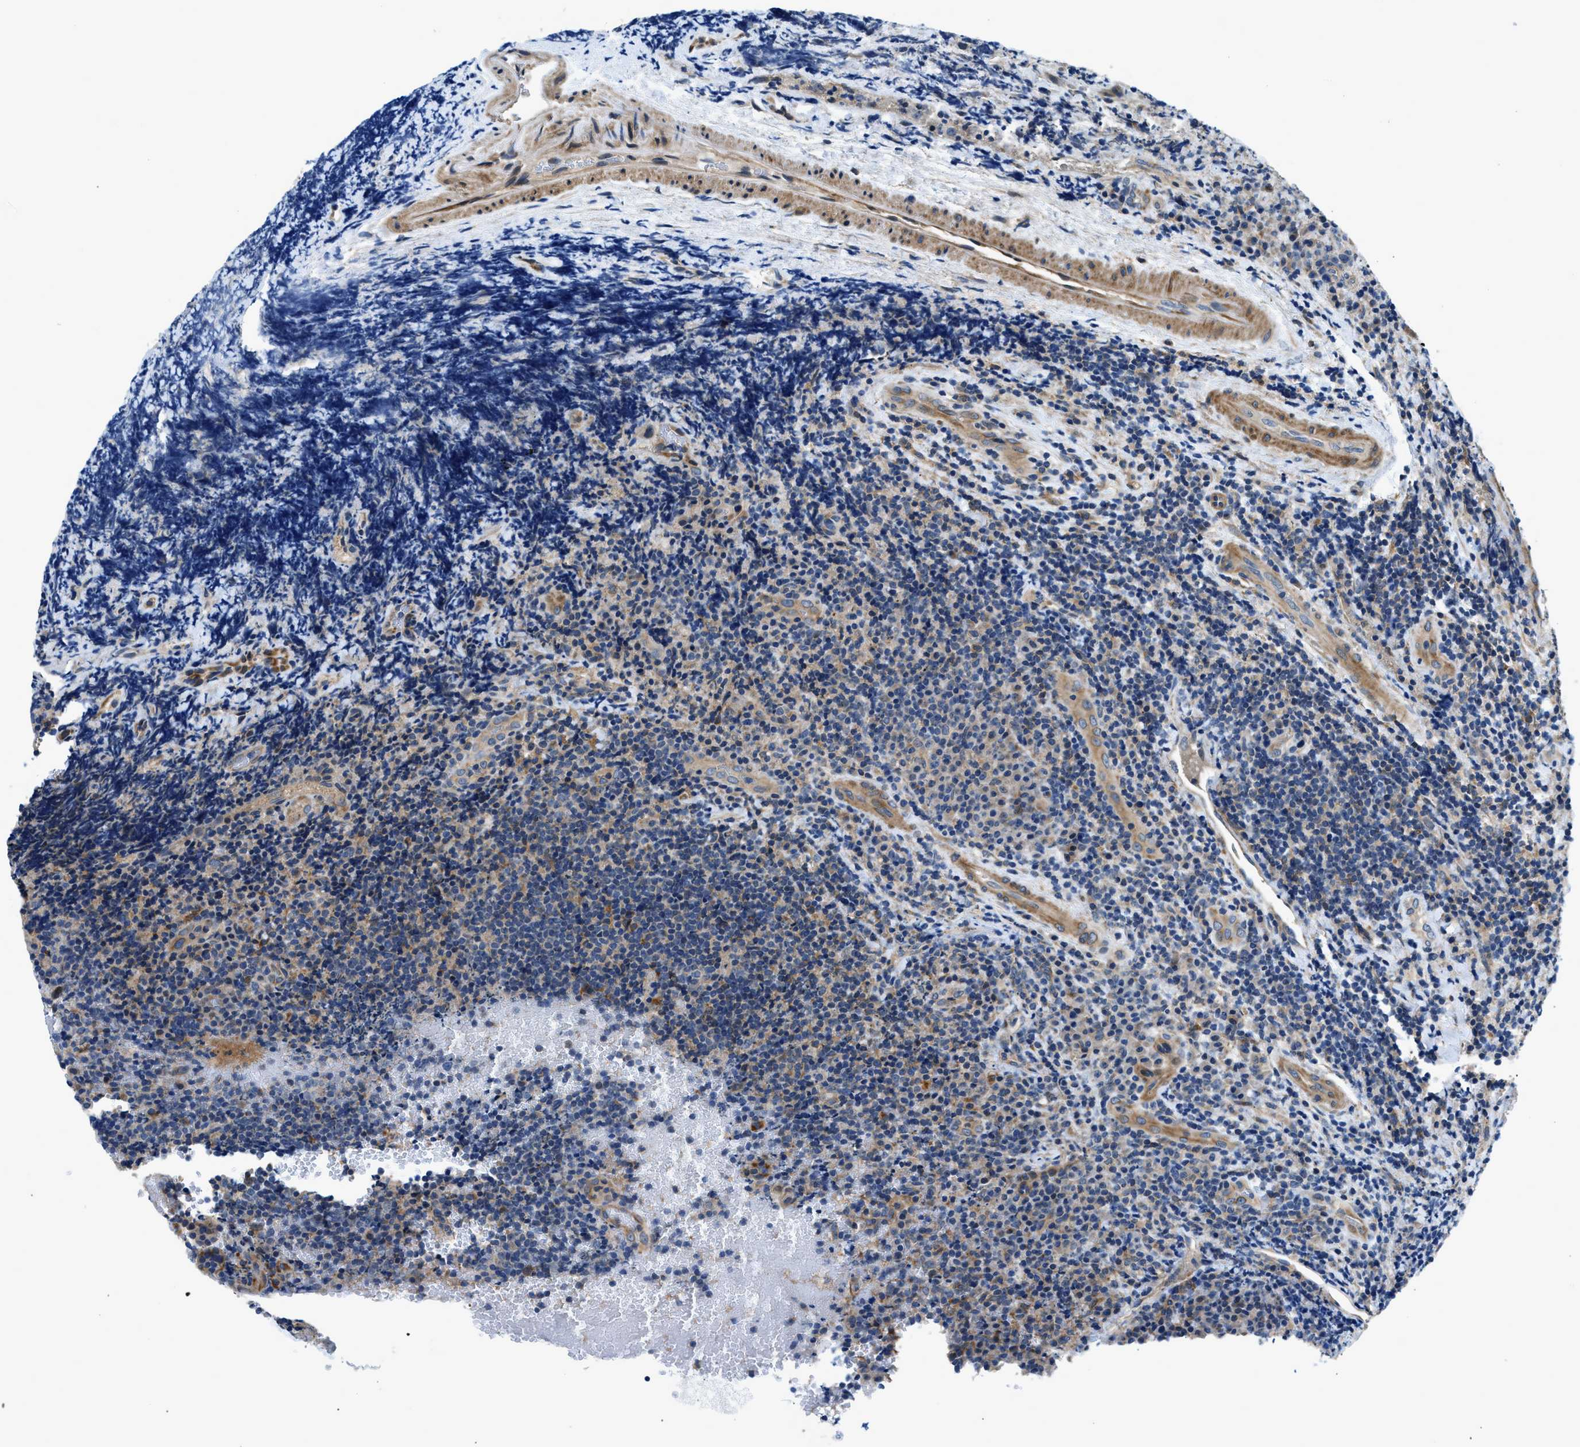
{"staining": {"intensity": "moderate", "quantity": "<25%", "location": "cytoplasmic/membranous"}, "tissue": "lymphoma", "cell_type": "Tumor cells", "image_type": "cancer", "snomed": [{"axis": "morphology", "description": "Malignant lymphoma, non-Hodgkin's type, High grade"}, {"axis": "topography", "description": "Tonsil"}], "caption": "This is a histology image of immunohistochemistry staining of lymphoma, which shows moderate staining in the cytoplasmic/membranous of tumor cells.", "gene": "LPIN2", "patient": {"sex": "female", "age": 36}}